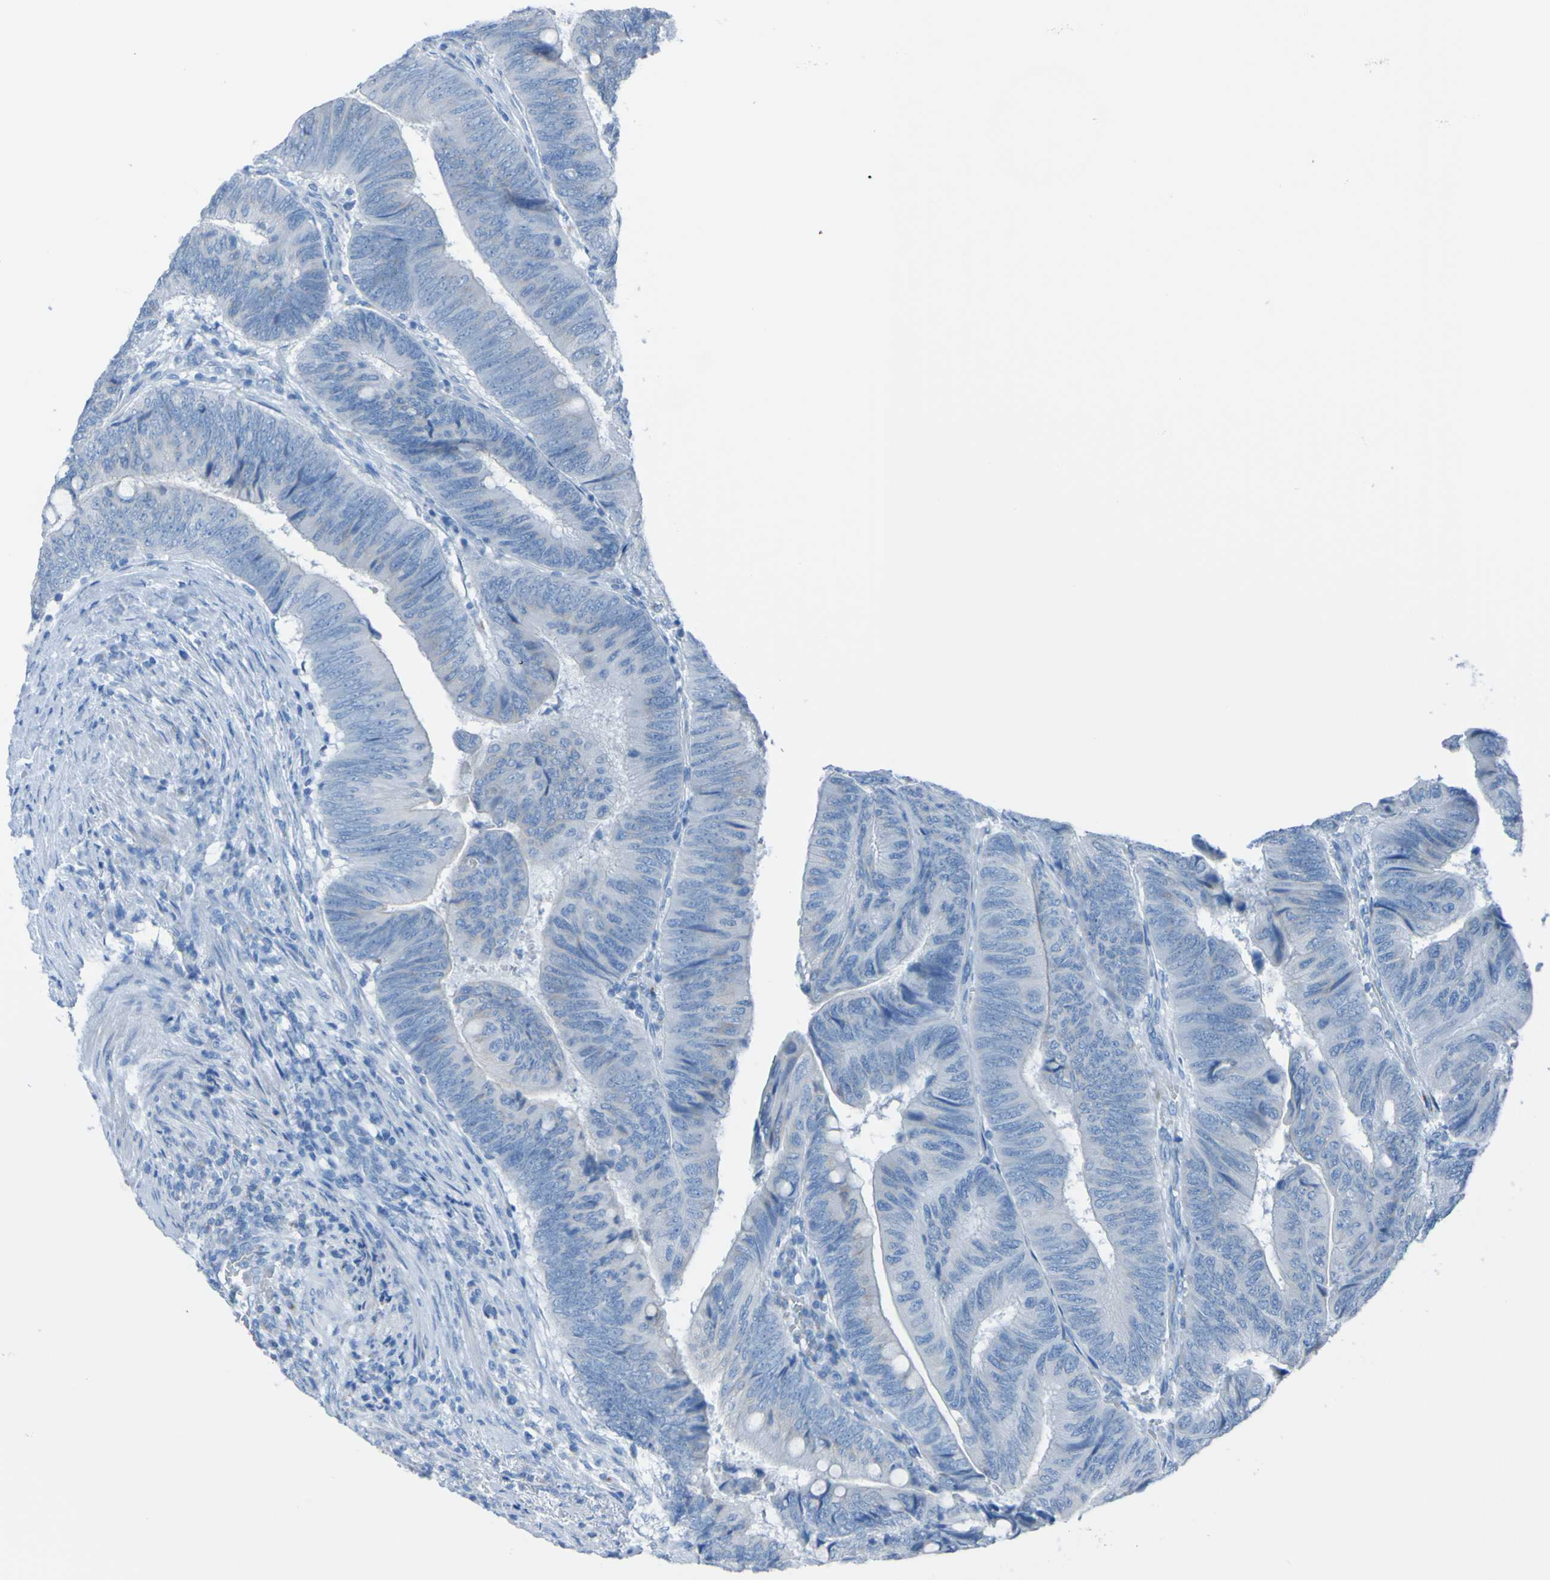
{"staining": {"intensity": "negative", "quantity": "none", "location": "none"}, "tissue": "colorectal cancer", "cell_type": "Tumor cells", "image_type": "cancer", "snomed": [{"axis": "morphology", "description": "Normal tissue, NOS"}, {"axis": "morphology", "description": "Adenocarcinoma, NOS"}, {"axis": "topography", "description": "Rectum"}, {"axis": "topography", "description": "Peripheral nerve tissue"}], "caption": "A micrograph of human adenocarcinoma (colorectal) is negative for staining in tumor cells. (Brightfield microscopy of DAB (3,3'-diaminobenzidine) immunohistochemistry at high magnification).", "gene": "ACMSD", "patient": {"sex": "male", "age": 92}}